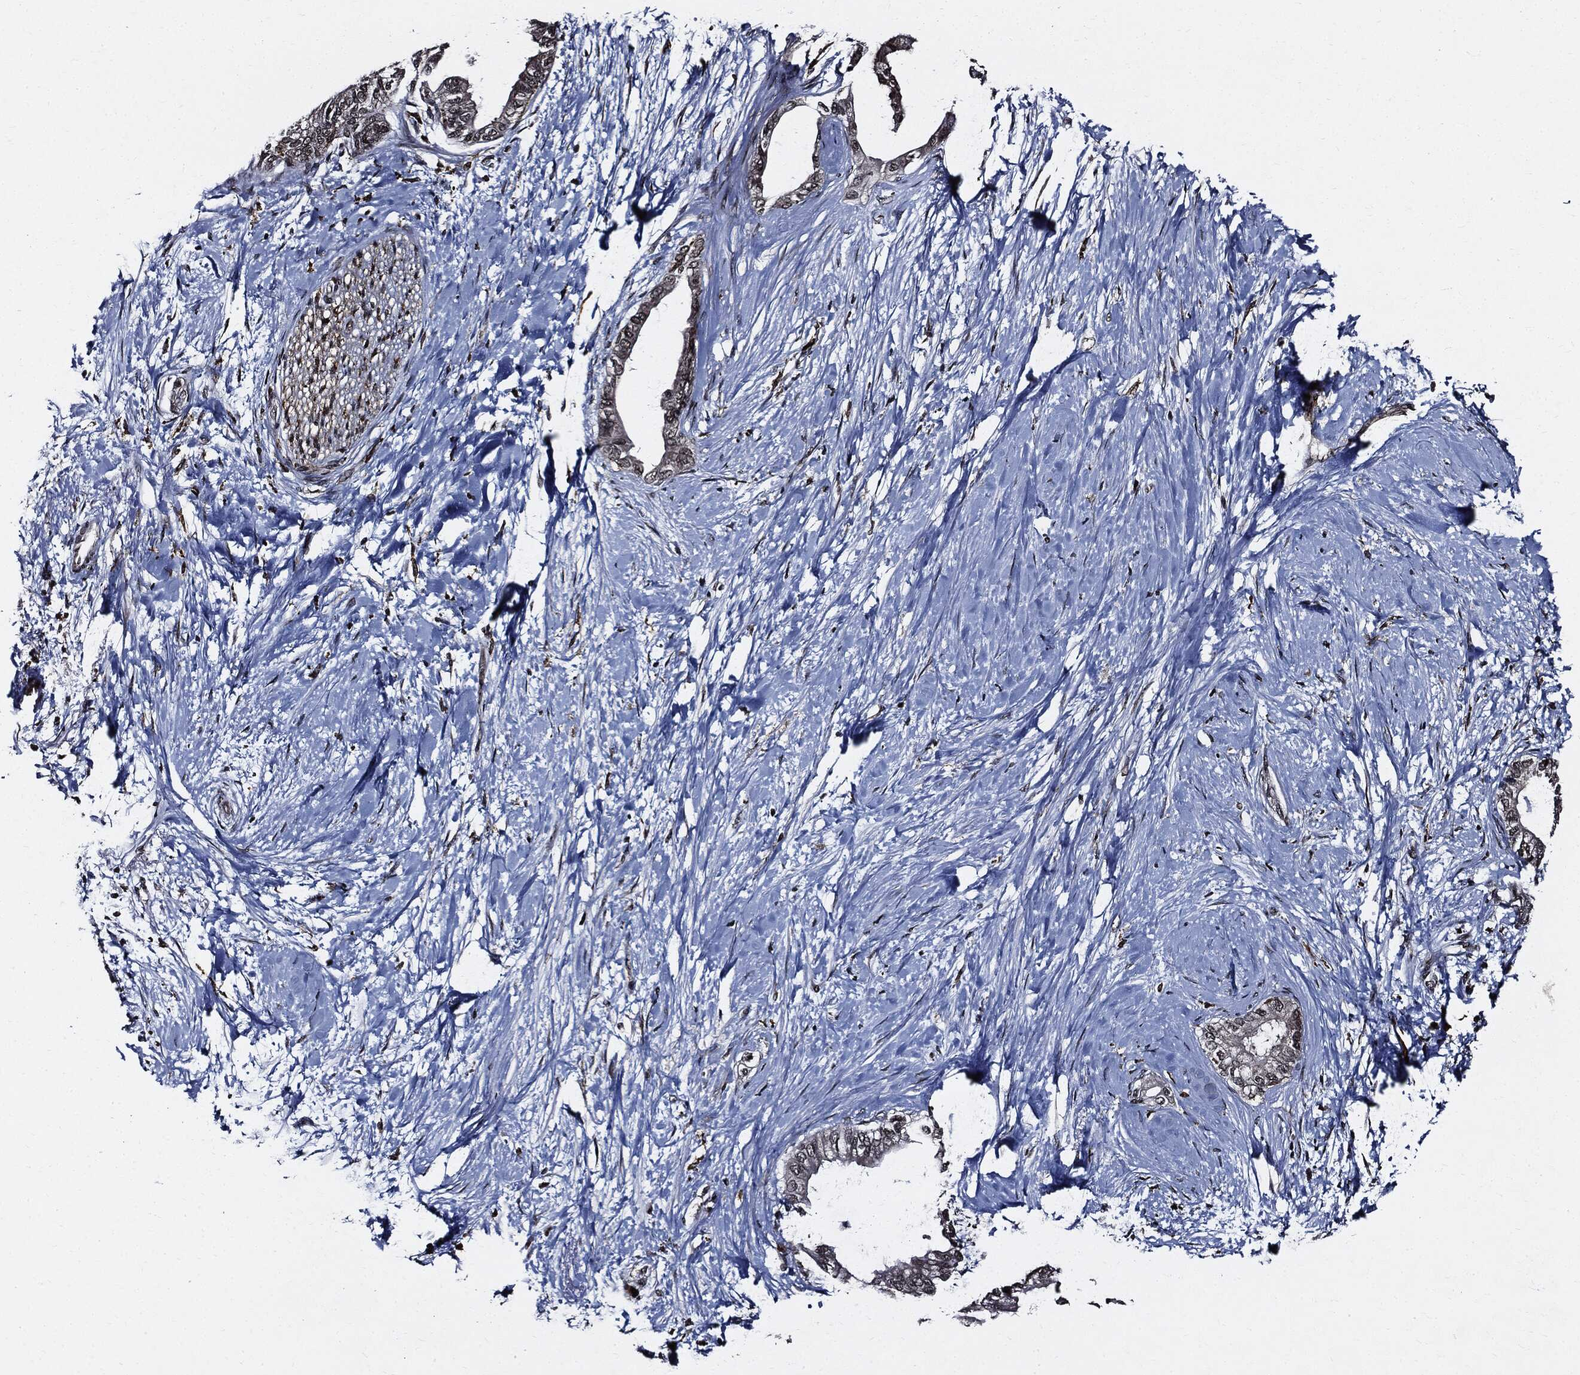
{"staining": {"intensity": "weak", "quantity": "<25%", "location": "cytoplasmic/membranous,nuclear"}, "tissue": "pancreatic cancer", "cell_type": "Tumor cells", "image_type": "cancer", "snomed": [{"axis": "morphology", "description": "Normal tissue, NOS"}, {"axis": "morphology", "description": "Adenocarcinoma, NOS"}, {"axis": "topography", "description": "Pancreas"}, {"axis": "topography", "description": "Duodenum"}], "caption": "Tumor cells are negative for protein expression in human pancreatic adenocarcinoma.", "gene": "SUGT1", "patient": {"sex": "female", "age": 60}}